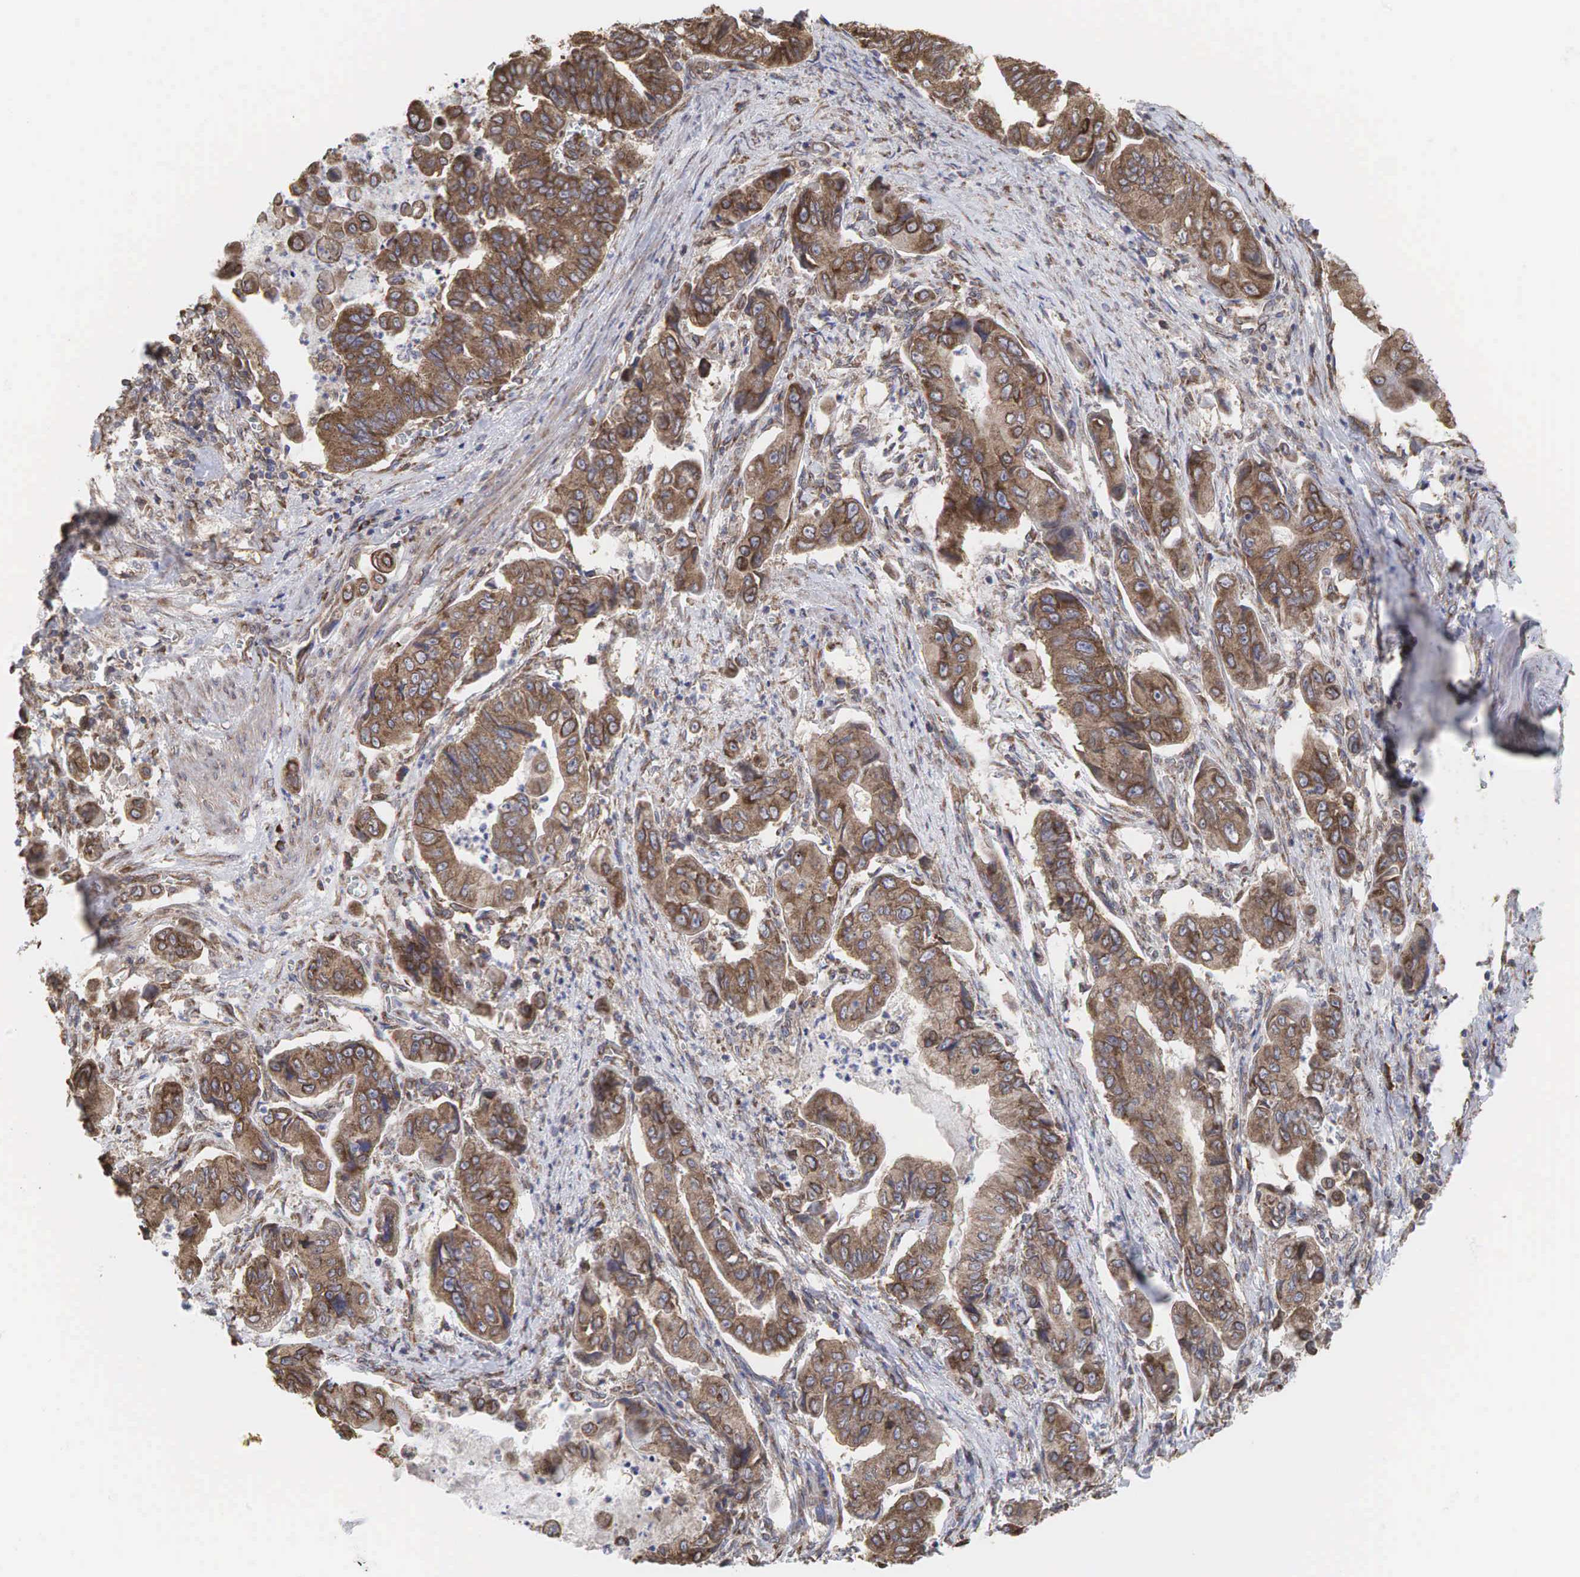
{"staining": {"intensity": "moderate", "quantity": ">75%", "location": "cytoplasmic/membranous"}, "tissue": "stomach cancer", "cell_type": "Tumor cells", "image_type": "cancer", "snomed": [{"axis": "morphology", "description": "Adenocarcinoma, NOS"}, {"axis": "topography", "description": "Stomach, upper"}], "caption": "A high-resolution micrograph shows immunohistochemistry (IHC) staining of adenocarcinoma (stomach), which reveals moderate cytoplasmic/membranous positivity in approximately >75% of tumor cells.", "gene": "PABPC5", "patient": {"sex": "male", "age": 80}}